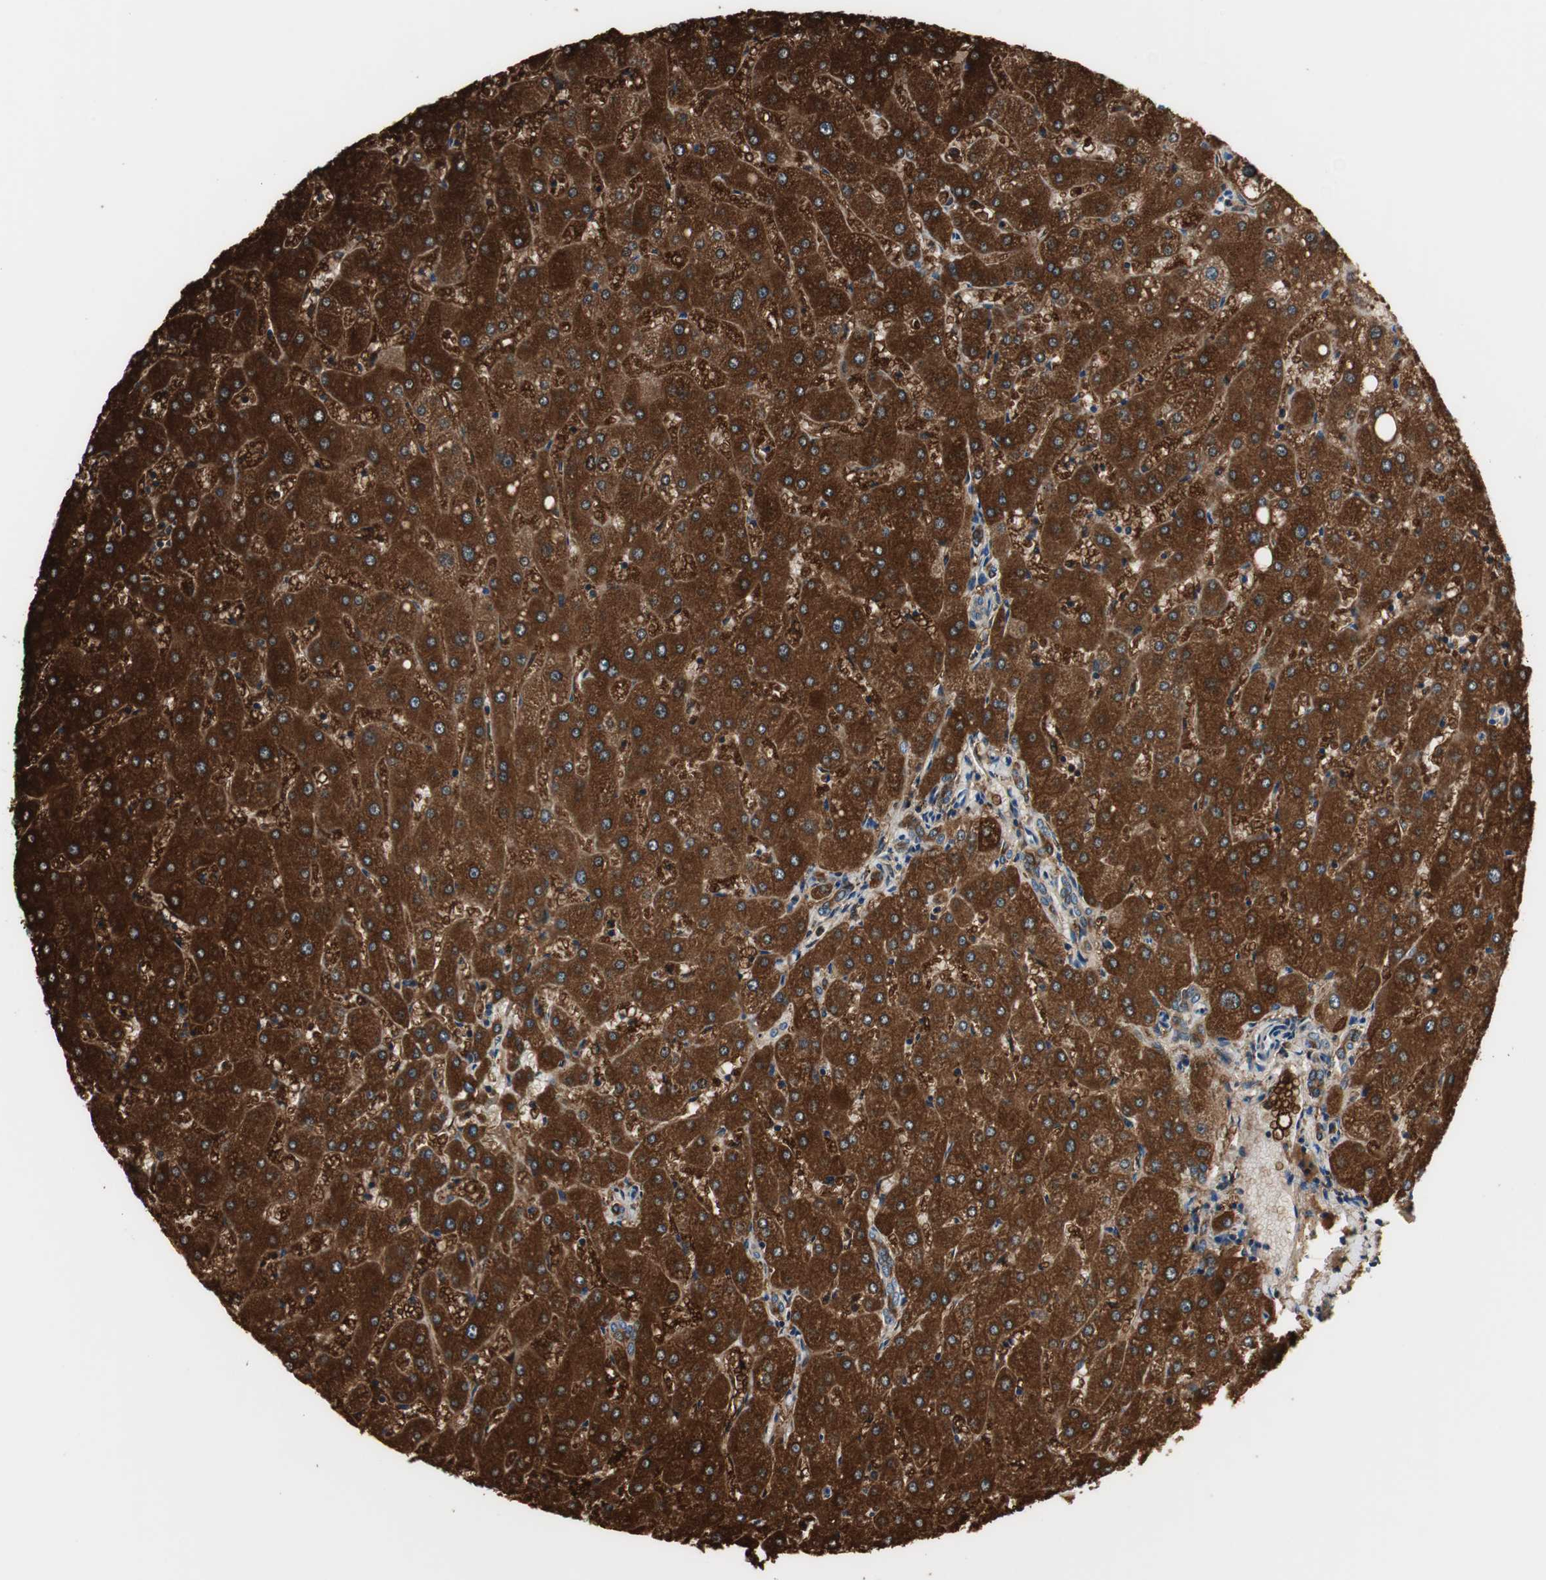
{"staining": {"intensity": "moderate", "quantity": ">75%", "location": "cytoplasmic/membranous"}, "tissue": "liver", "cell_type": "Cholangiocytes", "image_type": "normal", "snomed": [{"axis": "morphology", "description": "Normal tissue, NOS"}, {"axis": "topography", "description": "Liver"}], "caption": "High-power microscopy captured an immunohistochemistry (IHC) photomicrograph of normal liver, revealing moderate cytoplasmic/membranous positivity in about >75% of cholangiocytes. Nuclei are stained in blue.", "gene": "FBP1", "patient": {"sex": "male", "age": 67}}